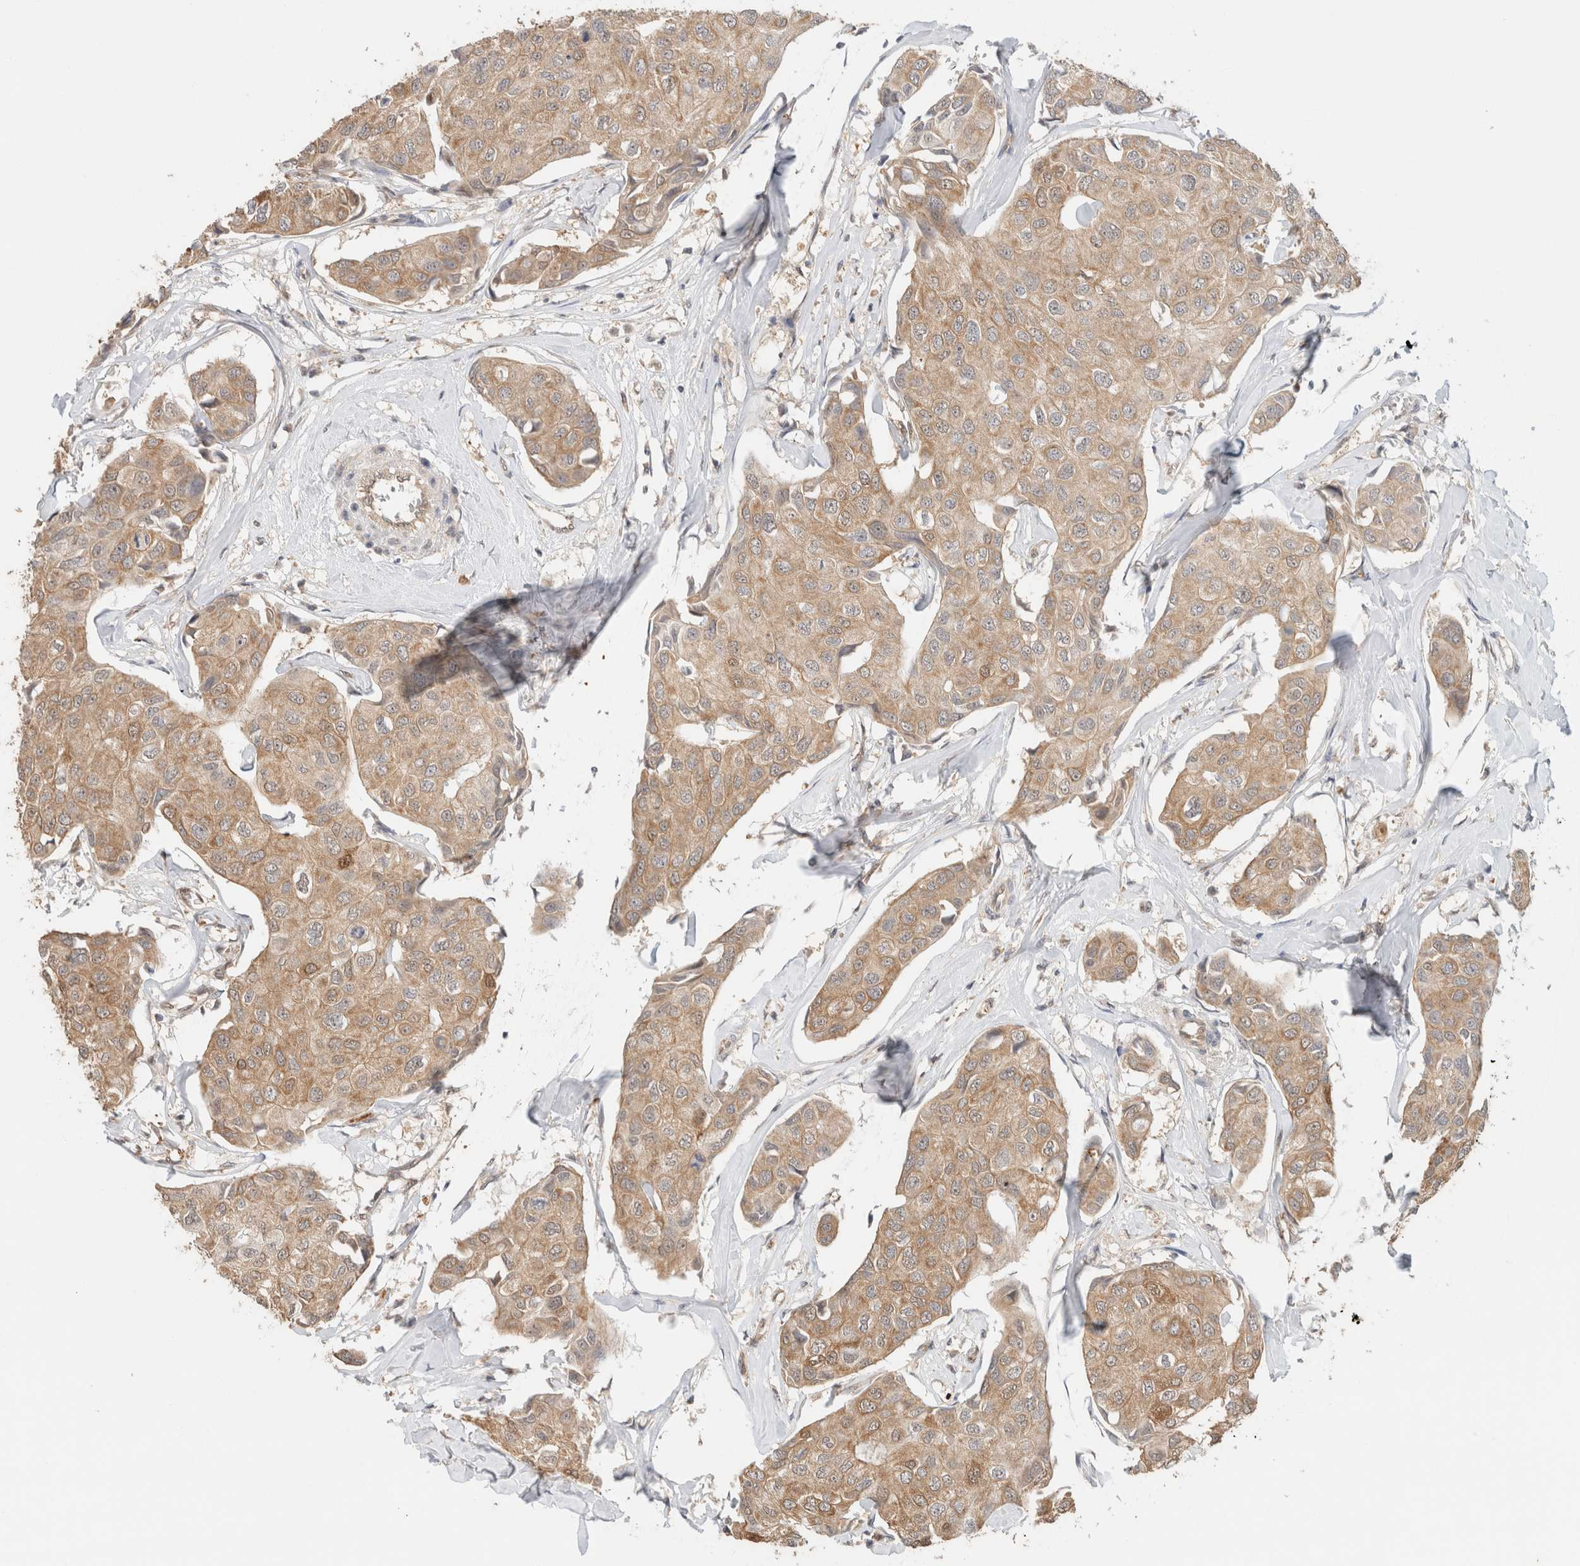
{"staining": {"intensity": "moderate", "quantity": ">75%", "location": "cytoplasmic/membranous"}, "tissue": "breast cancer", "cell_type": "Tumor cells", "image_type": "cancer", "snomed": [{"axis": "morphology", "description": "Duct carcinoma"}, {"axis": "topography", "description": "Breast"}], "caption": "This is an image of immunohistochemistry (IHC) staining of breast cancer, which shows moderate positivity in the cytoplasmic/membranous of tumor cells.", "gene": "CA13", "patient": {"sex": "female", "age": 80}}